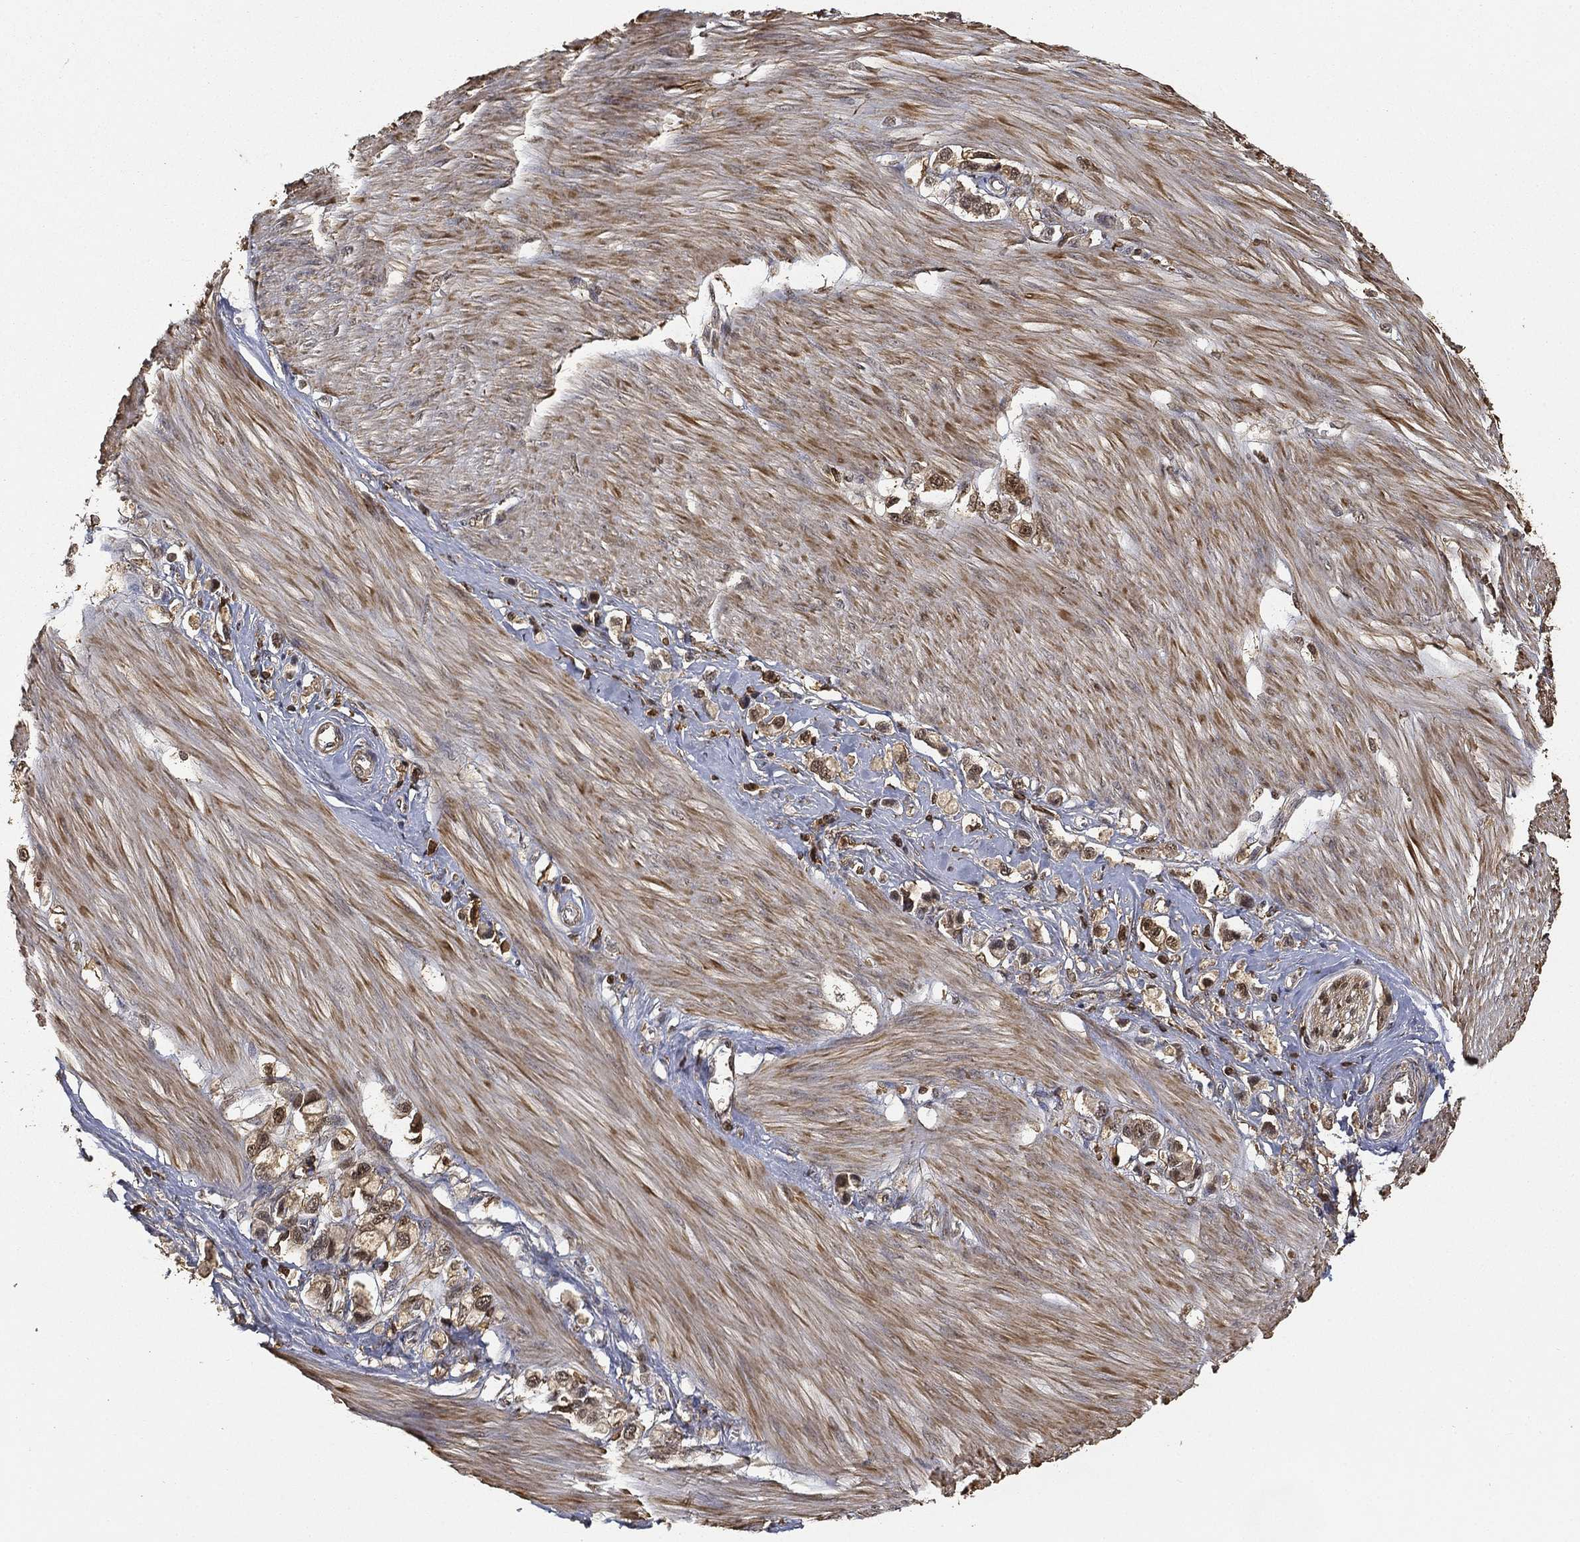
{"staining": {"intensity": "moderate", "quantity": "25%-75%", "location": "cytoplasmic/membranous,nuclear"}, "tissue": "stomach cancer", "cell_type": "Tumor cells", "image_type": "cancer", "snomed": [{"axis": "morphology", "description": "Normal tissue, NOS"}, {"axis": "morphology", "description": "Adenocarcinoma, NOS"}, {"axis": "morphology", "description": "Adenocarcinoma, High grade"}, {"axis": "topography", "description": "Stomach, upper"}, {"axis": "topography", "description": "Stomach"}], "caption": "The immunohistochemical stain labels moderate cytoplasmic/membranous and nuclear positivity in tumor cells of high-grade adenocarcinoma (stomach) tissue.", "gene": "CRYL1", "patient": {"sex": "female", "age": 65}}